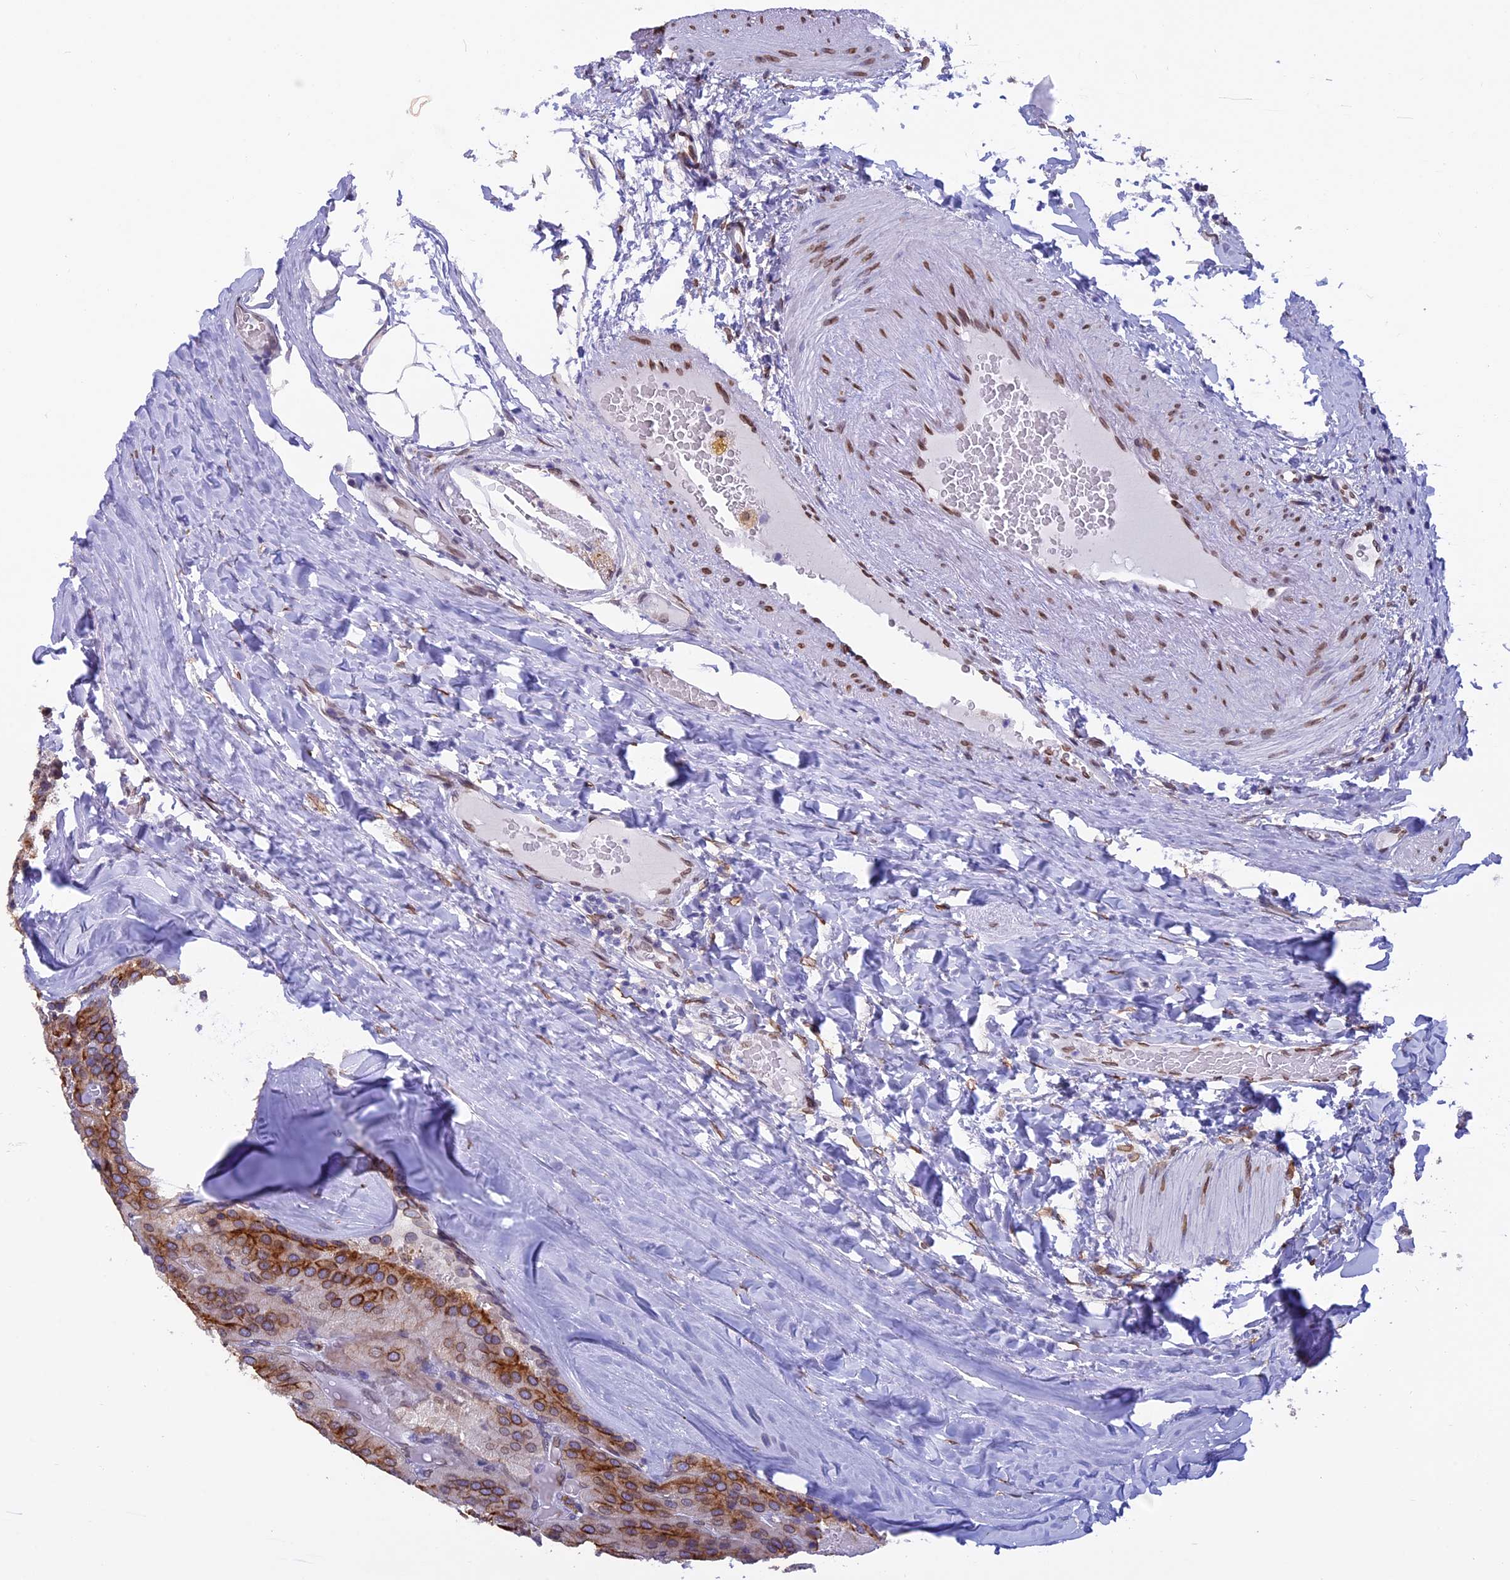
{"staining": {"intensity": "moderate", "quantity": ">75%", "location": "cytoplasmic/membranous,nuclear"}, "tissue": "parathyroid gland", "cell_type": "Glandular cells", "image_type": "normal", "snomed": [{"axis": "morphology", "description": "Normal tissue, NOS"}, {"axis": "morphology", "description": "Adenoma, NOS"}, {"axis": "topography", "description": "Parathyroid gland"}], "caption": "Parathyroid gland stained with a brown dye demonstrates moderate cytoplasmic/membranous,nuclear positive positivity in approximately >75% of glandular cells.", "gene": "TMPRSS7", "patient": {"sex": "female", "age": 86}}